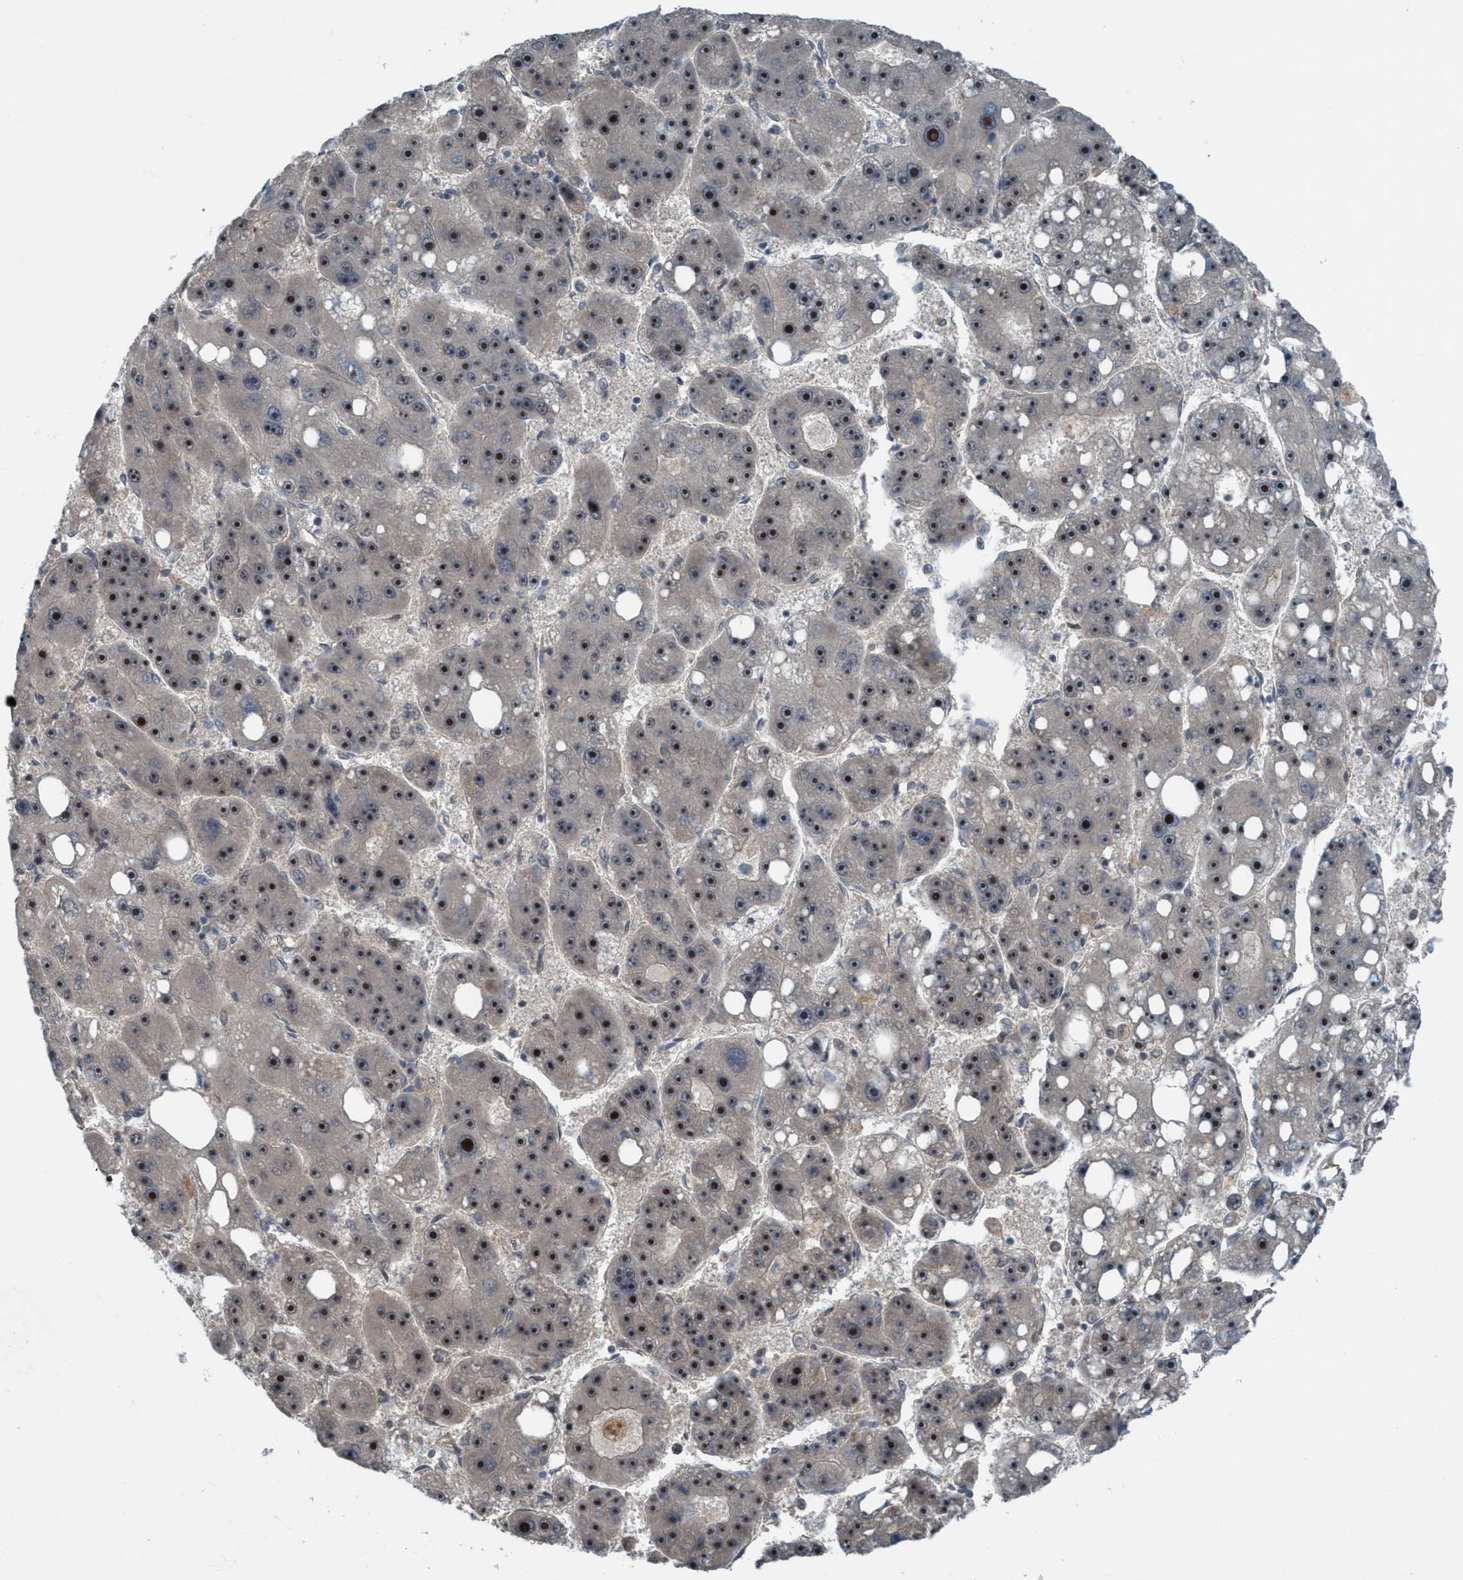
{"staining": {"intensity": "strong", "quantity": ">75%", "location": "nuclear"}, "tissue": "liver cancer", "cell_type": "Tumor cells", "image_type": "cancer", "snomed": [{"axis": "morphology", "description": "Carcinoma, Hepatocellular, NOS"}, {"axis": "topography", "description": "Liver"}], "caption": "IHC micrograph of human hepatocellular carcinoma (liver) stained for a protein (brown), which reveals high levels of strong nuclear staining in about >75% of tumor cells.", "gene": "NISCH", "patient": {"sex": "female", "age": 61}}